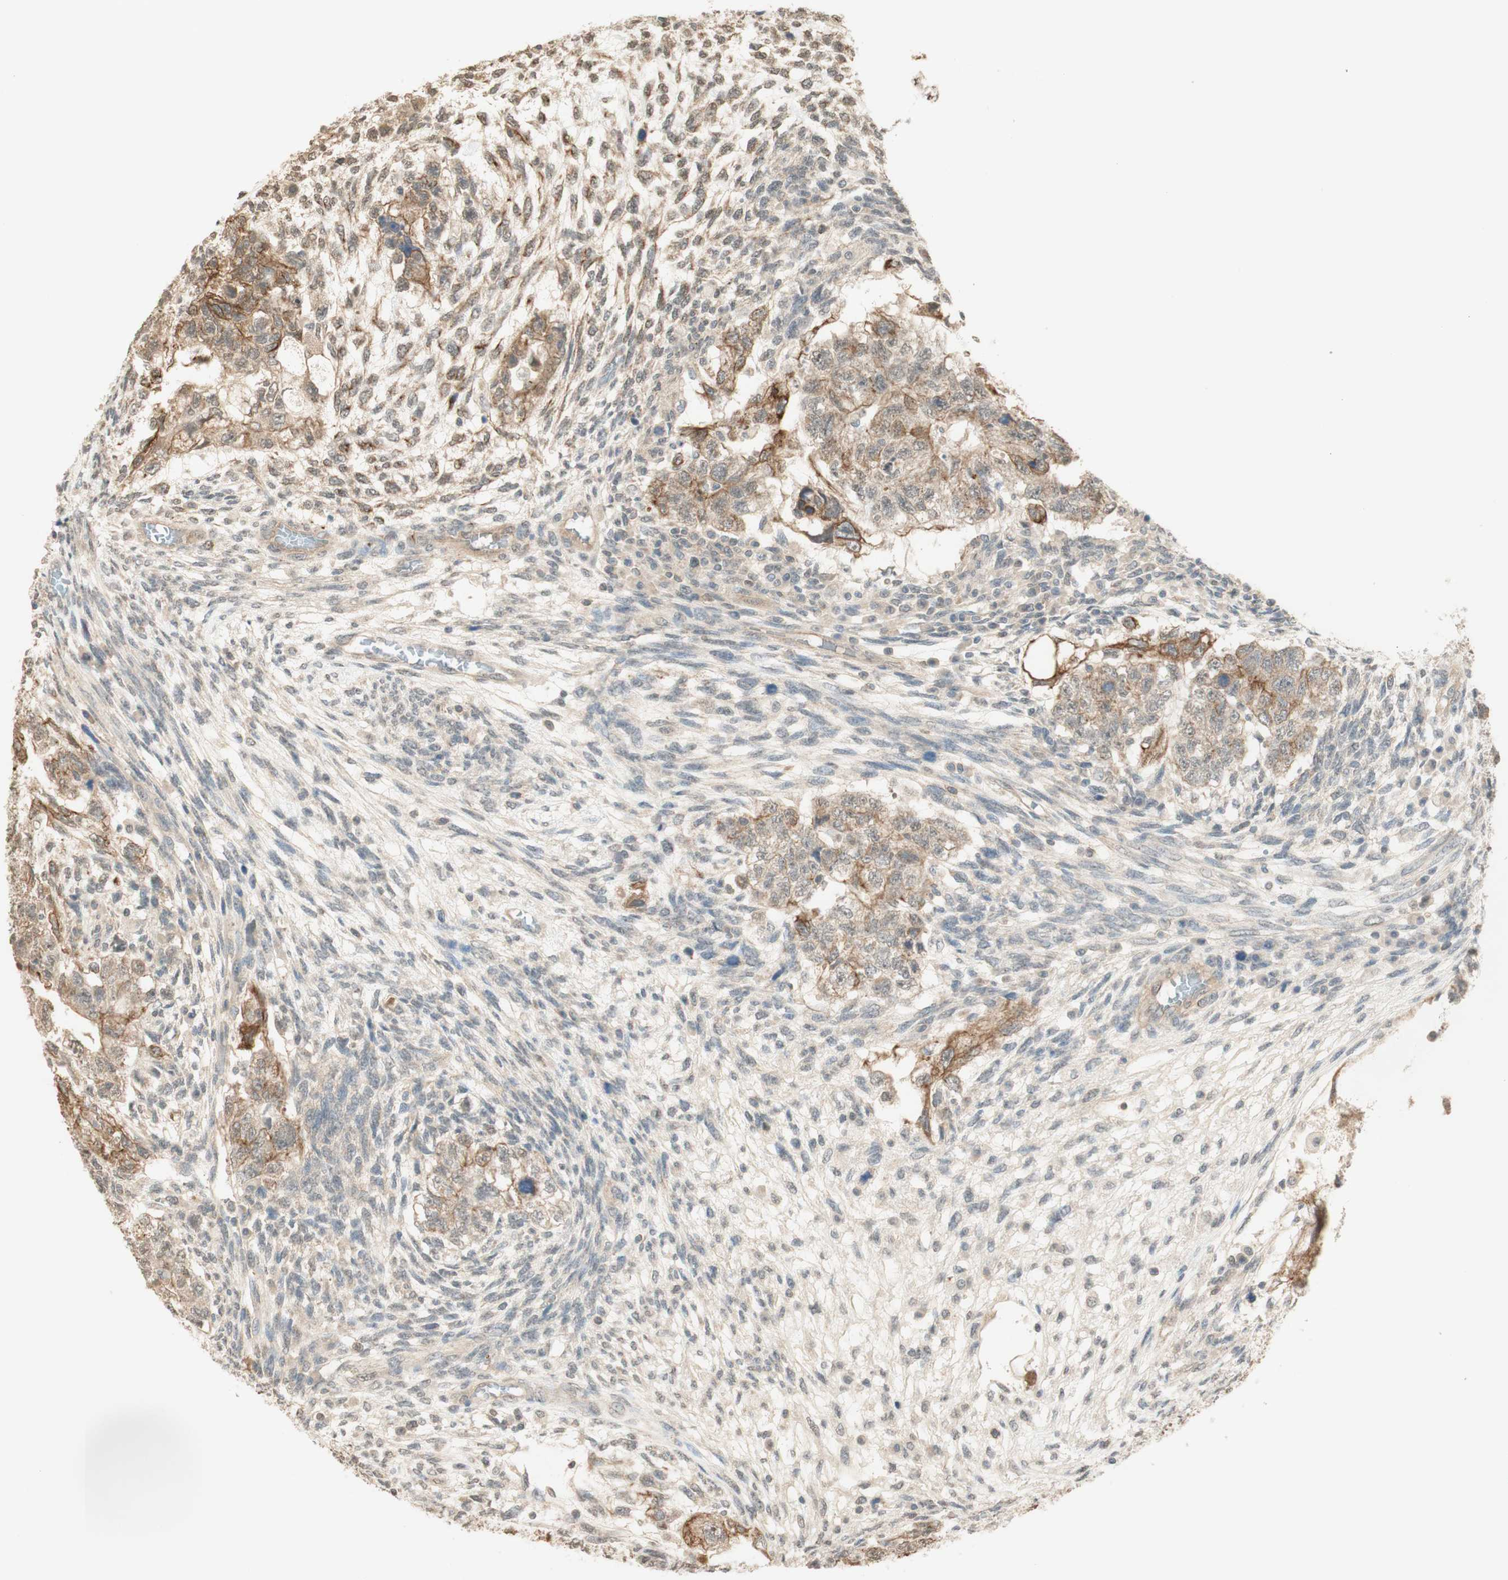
{"staining": {"intensity": "moderate", "quantity": ">75%", "location": "cytoplasmic/membranous"}, "tissue": "testis cancer", "cell_type": "Tumor cells", "image_type": "cancer", "snomed": [{"axis": "morphology", "description": "Normal tissue, NOS"}, {"axis": "morphology", "description": "Carcinoma, Embryonal, NOS"}, {"axis": "topography", "description": "Testis"}], "caption": "The photomicrograph exhibits staining of testis cancer, revealing moderate cytoplasmic/membranous protein staining (brown color) within tumor cells.", "gene": "SPINT2", "patient": {"sex": "male", "age": 36}}